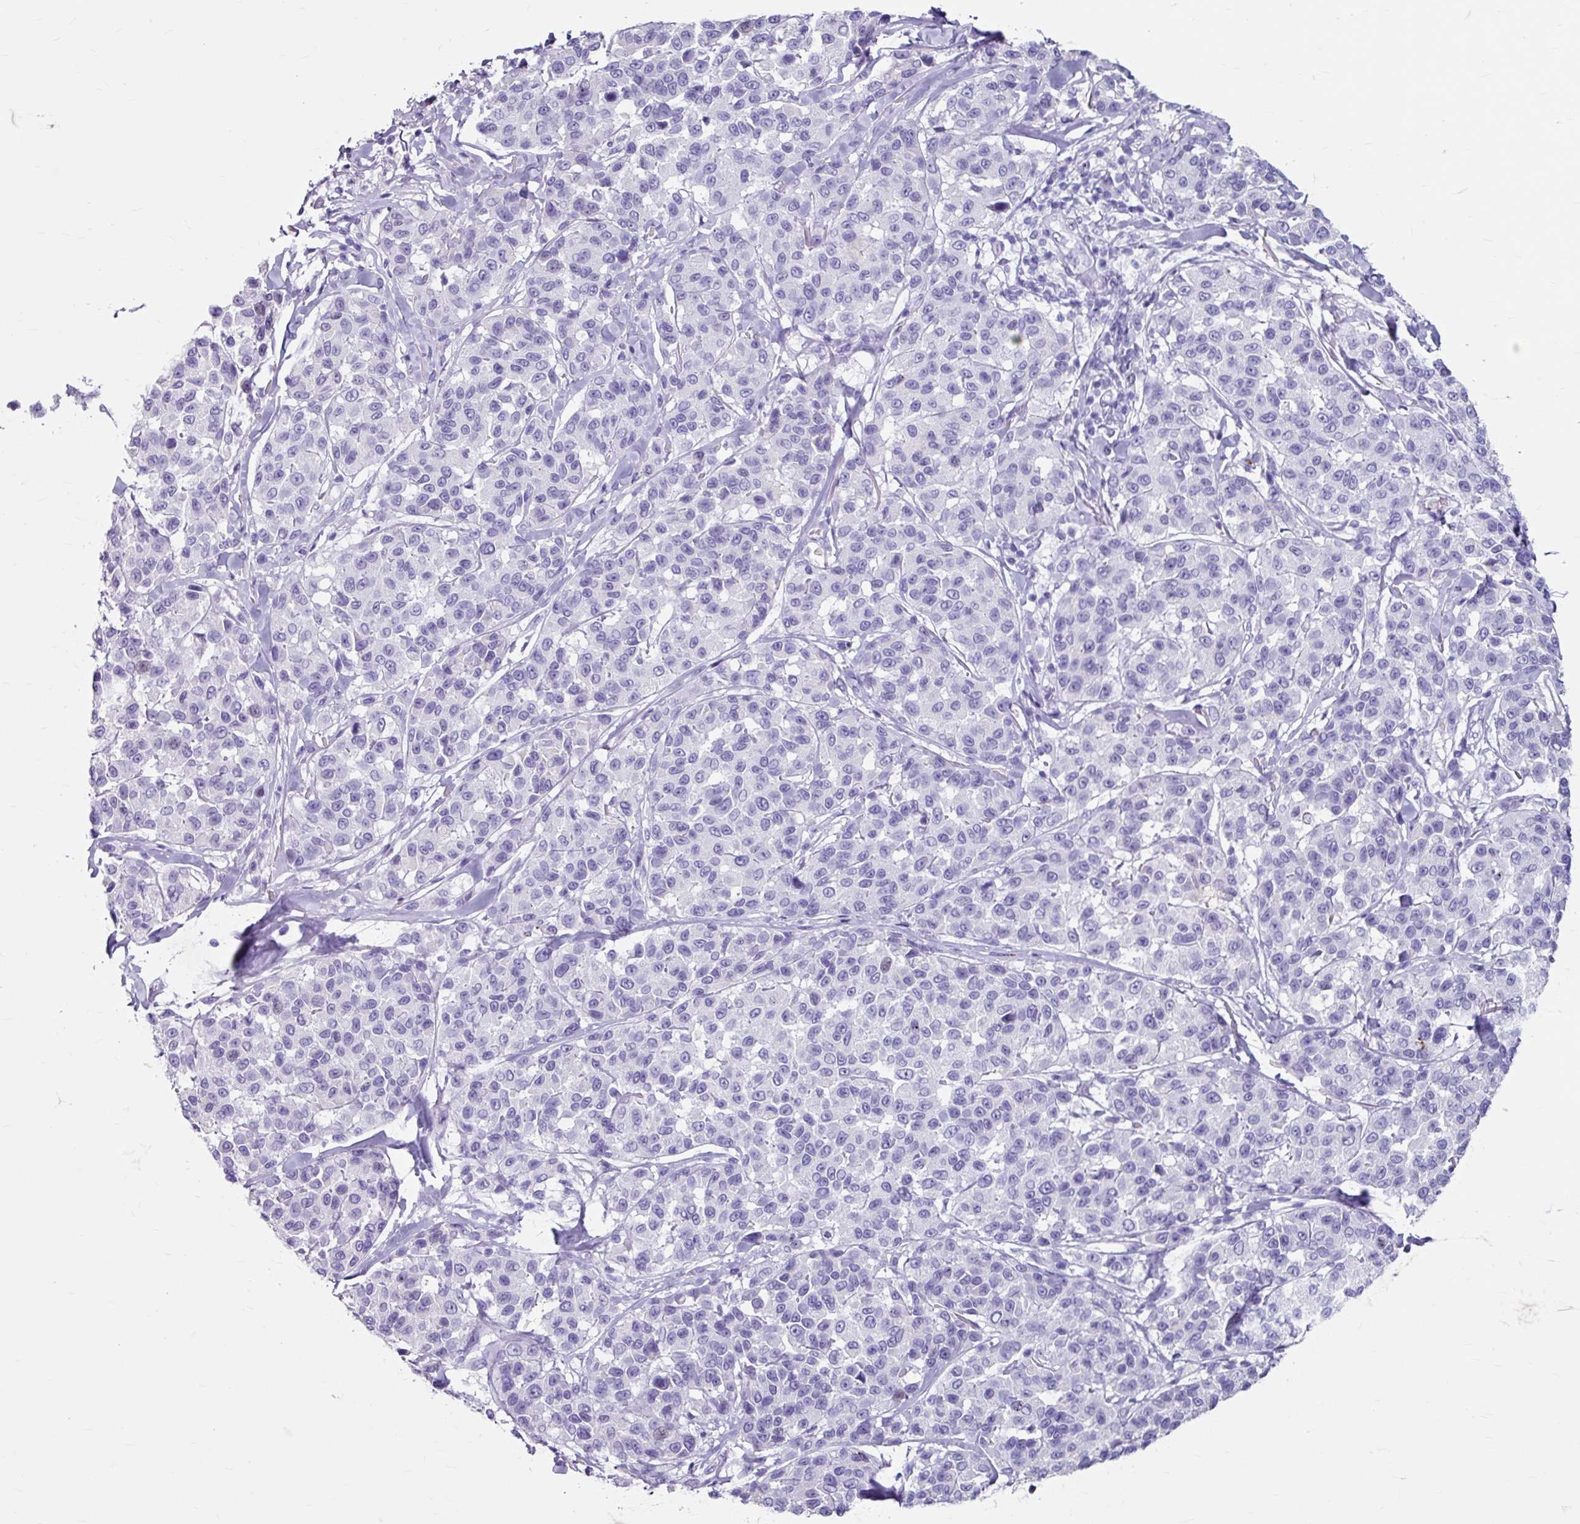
{"staining": {"intensity": "negative", "quantity": "none", "location": "none"}, "tissue": "melanoma", "cell_type": "Tumor cells", "image_type": "cancer", "snomed": [{"axis": "morphology", "description": "Malignant melanoma, NOS"}, {"axis": "topography", "description": "Skin"}], "caption": "Histopathology image shows no significant protein staining in tumor cells of malignant melanoma.", "gene": "ANKRD1", "patient": {"sex": "female", "age": 66}}